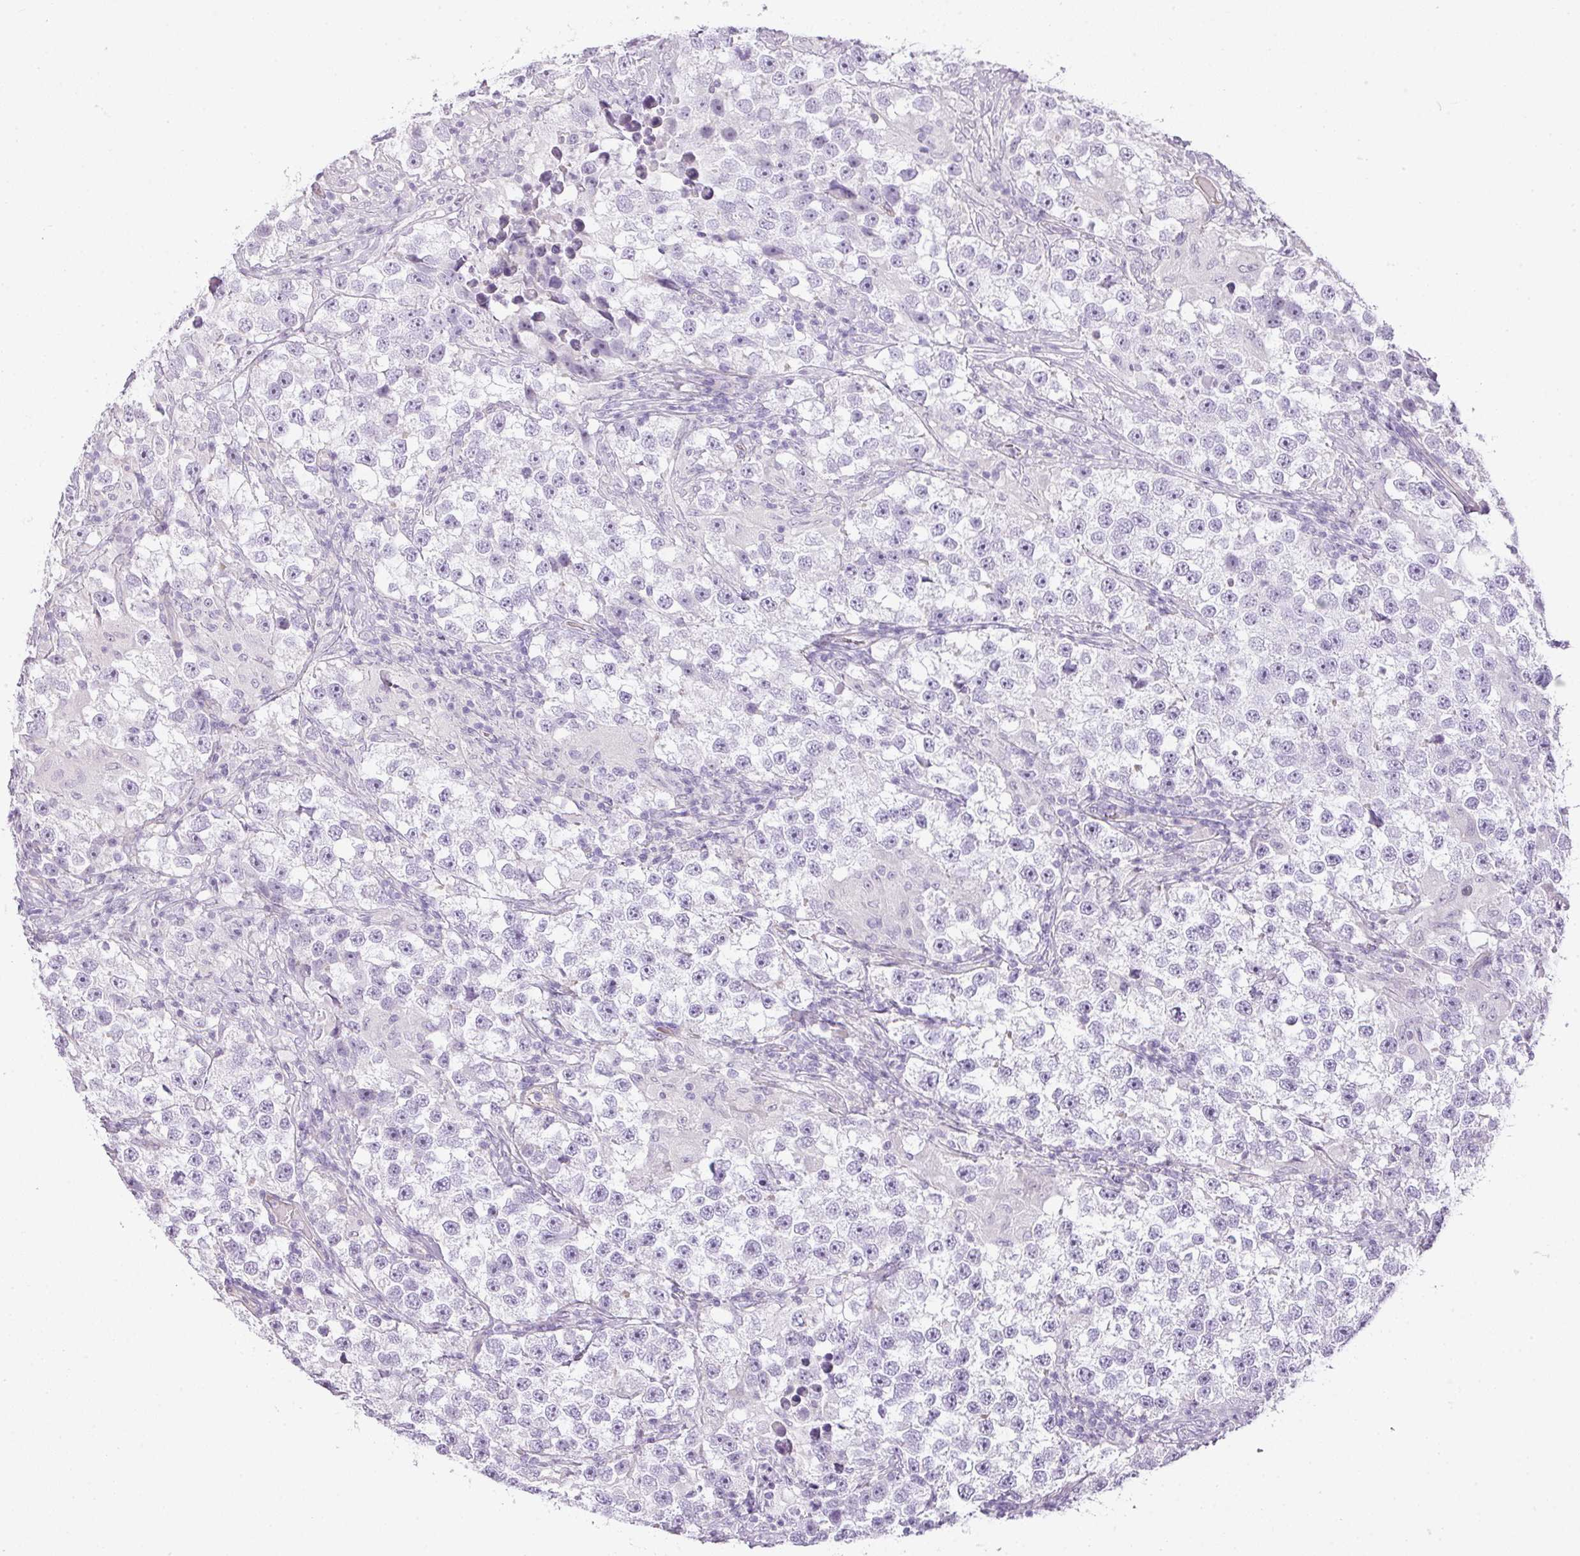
{"staining": {"intensity": "negative", "quantity": "none", "location": "none"}, "tissue": "testis cancer", "cell_type": "Tumor cells", "image_type": "cancer", "snomed": [{"axis": "morphology", "description": "Seminoma, NOS"}, {"axis": "topography", "description": "Testis"}], "caption": "A high-resolution micrograph shows immunohistochemistry (IHC) staining of testis cancer, which reveals no significant staining in tumor cells.", "gene": "RAX2", "patient": {"sex": "male", "age": 46}}